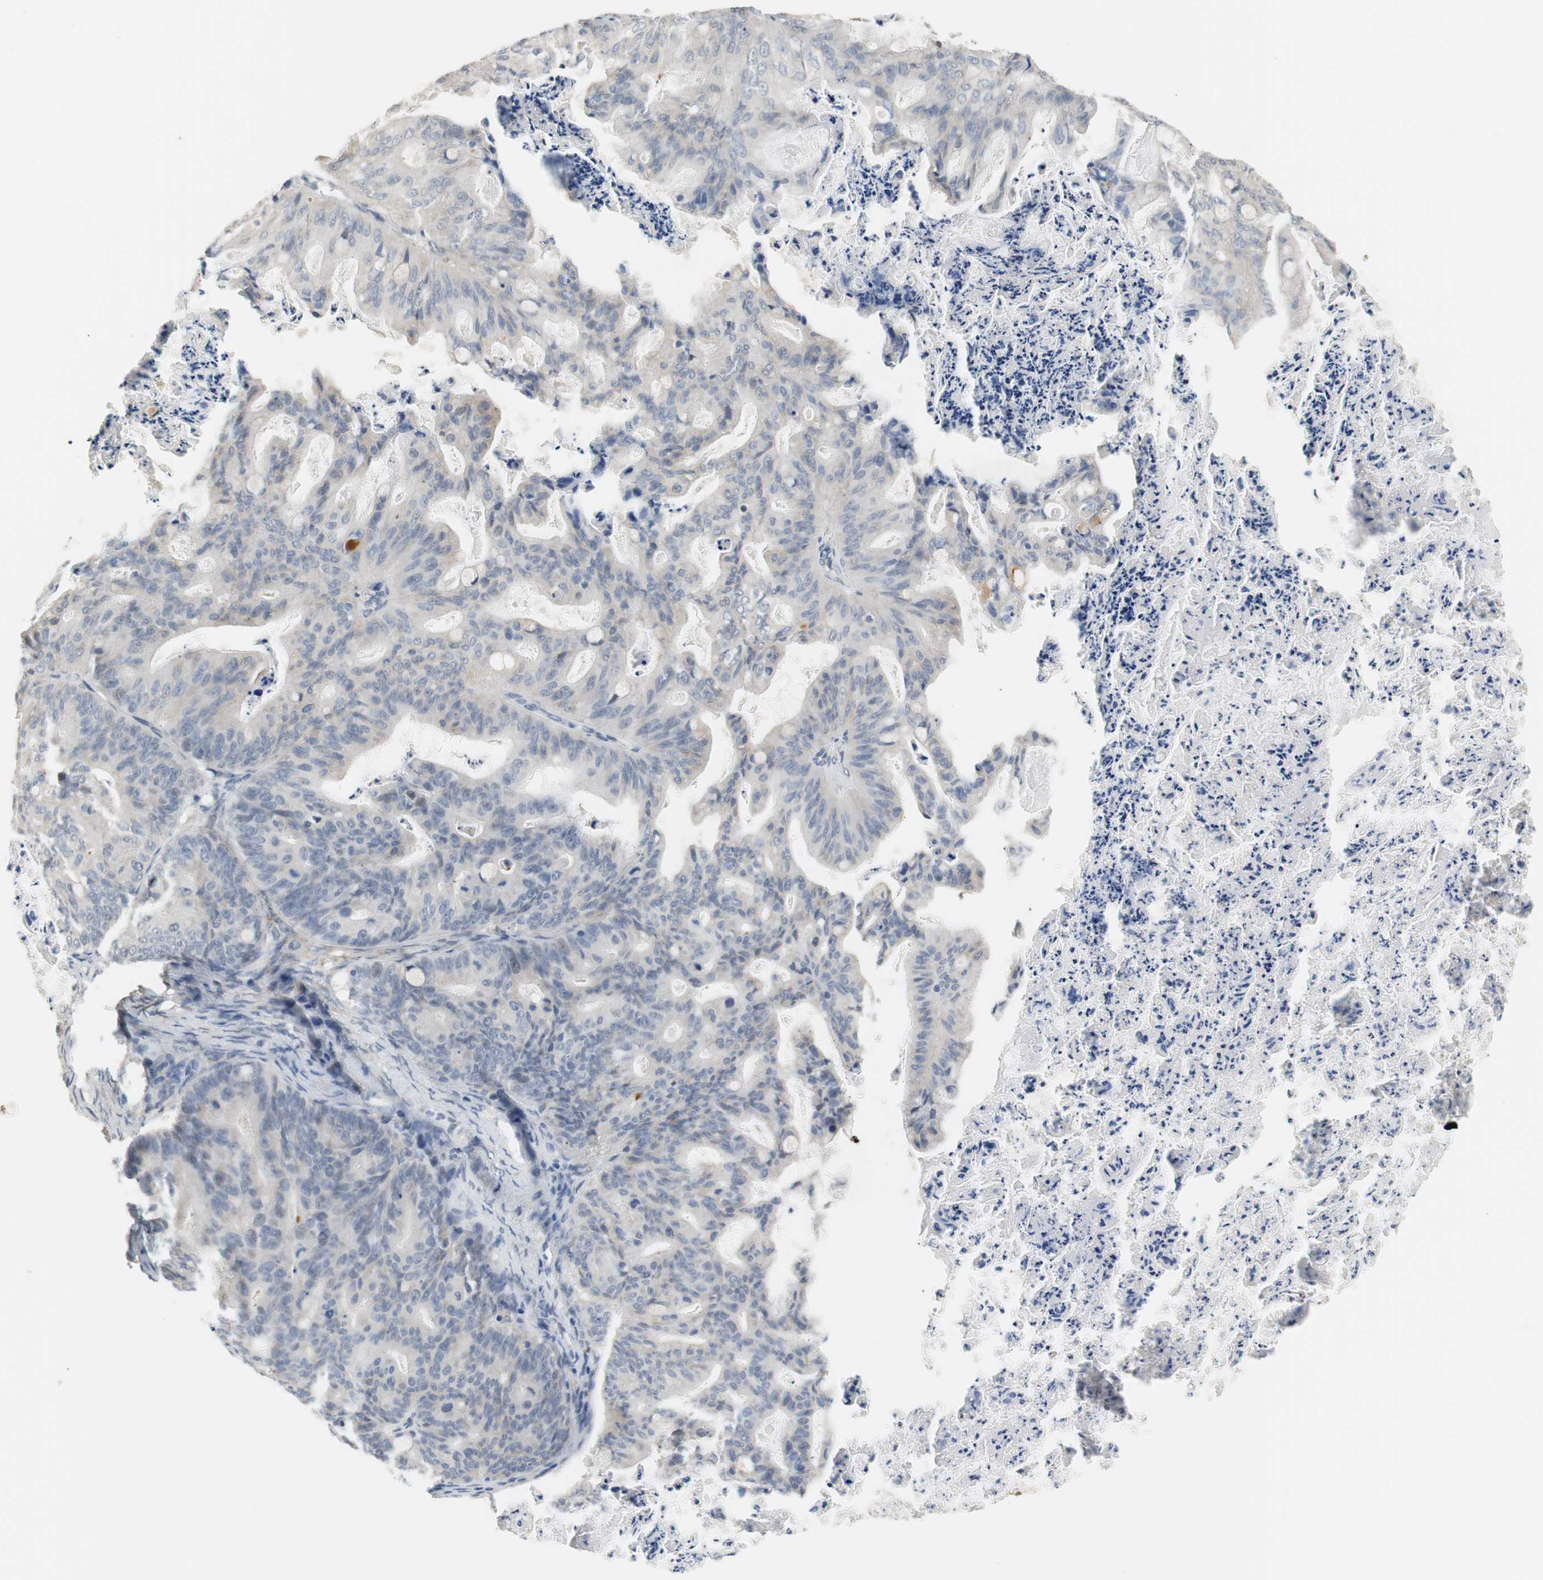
{"staining": {"intensity": "negative", "quantity": "none", "location": "none"}, "tissue": "ovarian cancer", "cell_type": "Tumor cells", "image_type": "cancer", "snomed": [{"axis": "morphology", "description": "Cystadenocarcinoma, mucinous, NOS"}, {"axis": "topography", "description": "Ovary"}], "caption": "A high-resolution photomicrograph shows IHC staining of mucinous cystadenocarcinoma (ovarian), which exhibits no significant positivity in tumor cells.", "gene": "COL12A1", "patient": {"sex": "female", "age": 36}}